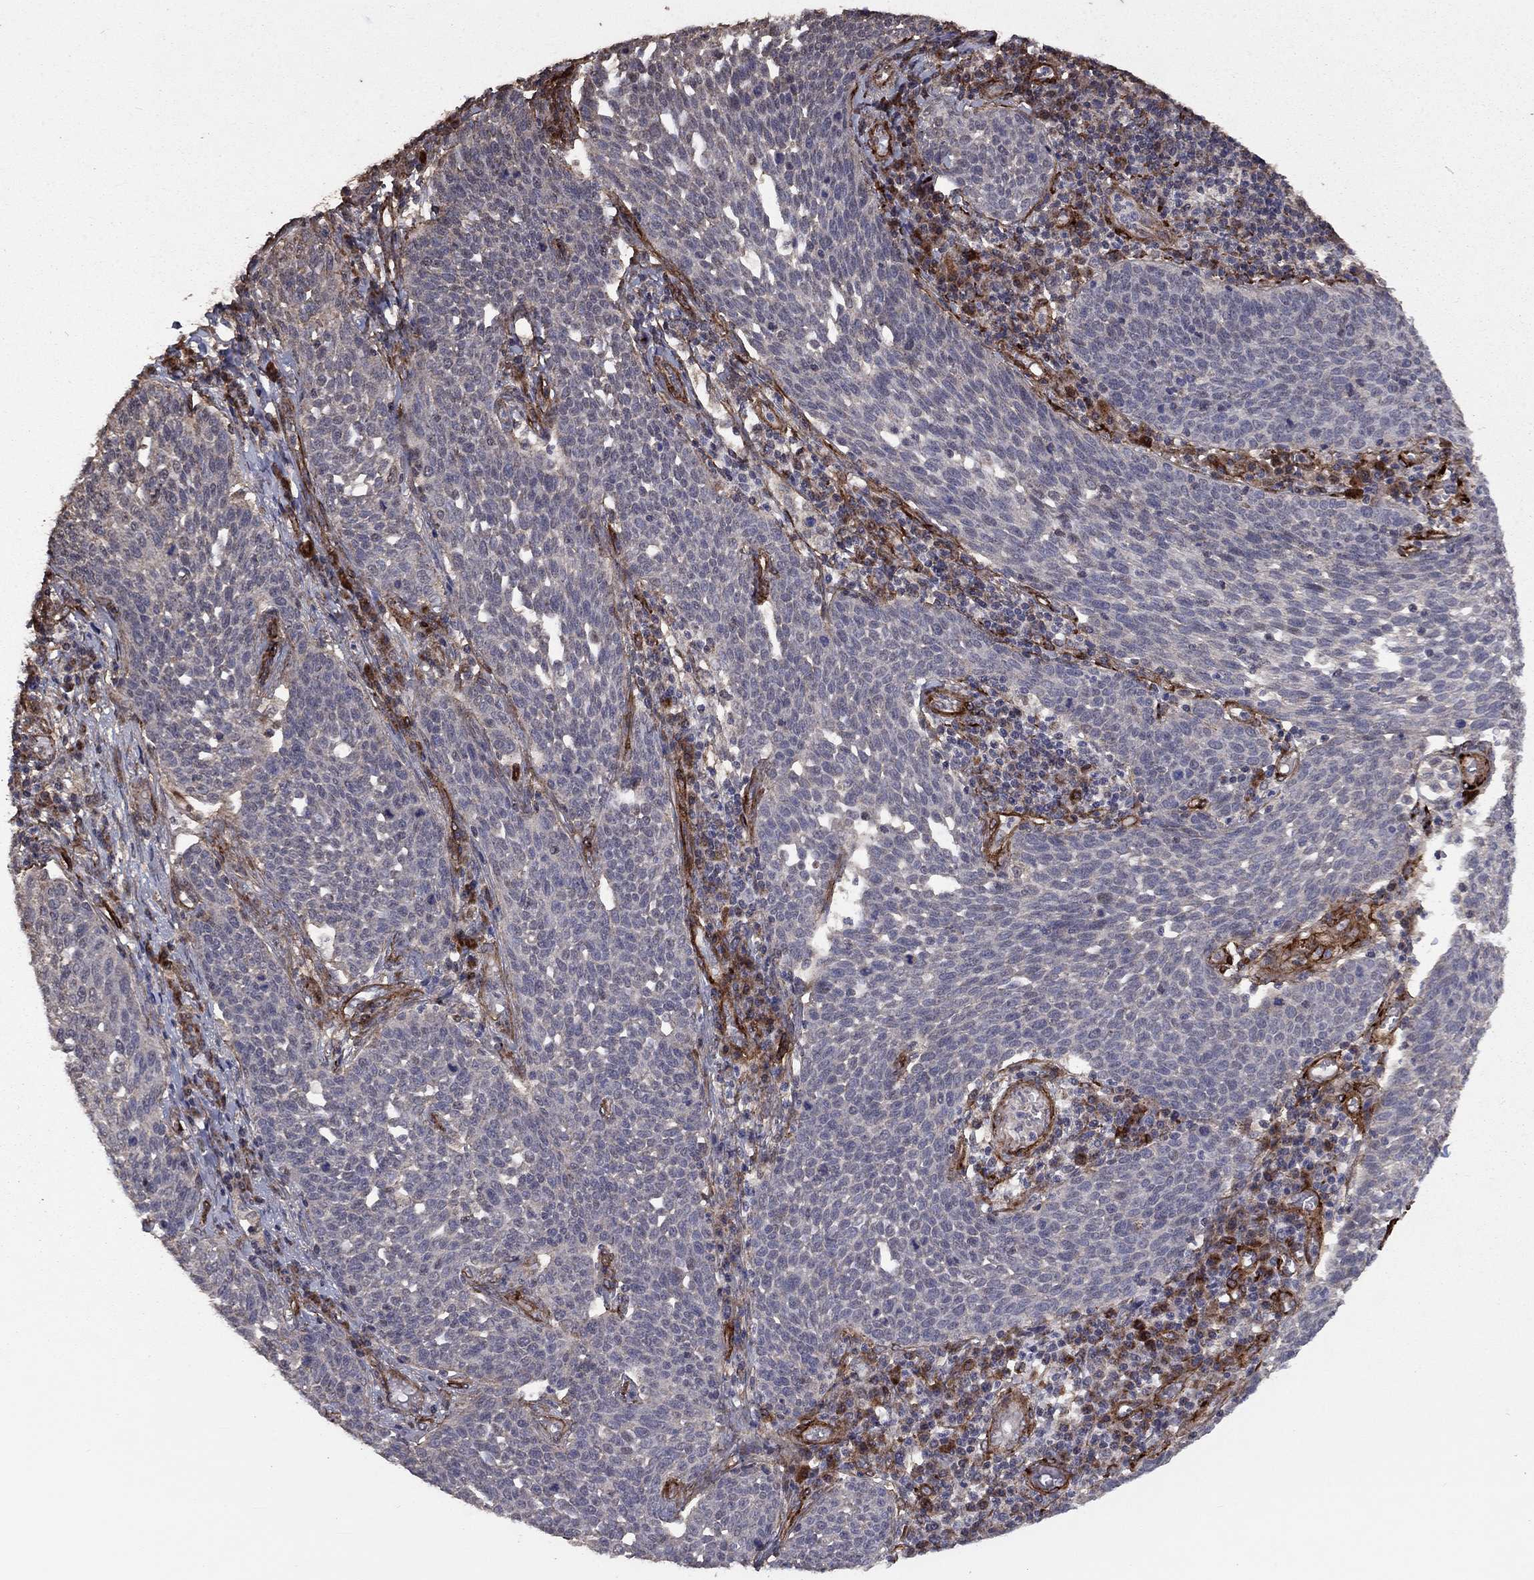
{"staining": {"intensity": "negative", "quantity": "none", "location": "none"}, "tissue": "cervical cancer", "cell_type": "Tumor cells", "image_type": "cancer", "snomed": [{"axis": "morphology", "description": "Squamous cell carcinoma, NOS"}, {"axis": "topography", "description": "Cervix"}], "caption": "Immunohistochemistry histopathology image of neoplastic tissue: squamous cell carcinoma (cervical) stained with DAB exhibits no significant protein staining in tumor cells.", "gene": "COL18A1", "patient": {"sex": "female", "age": 34}}